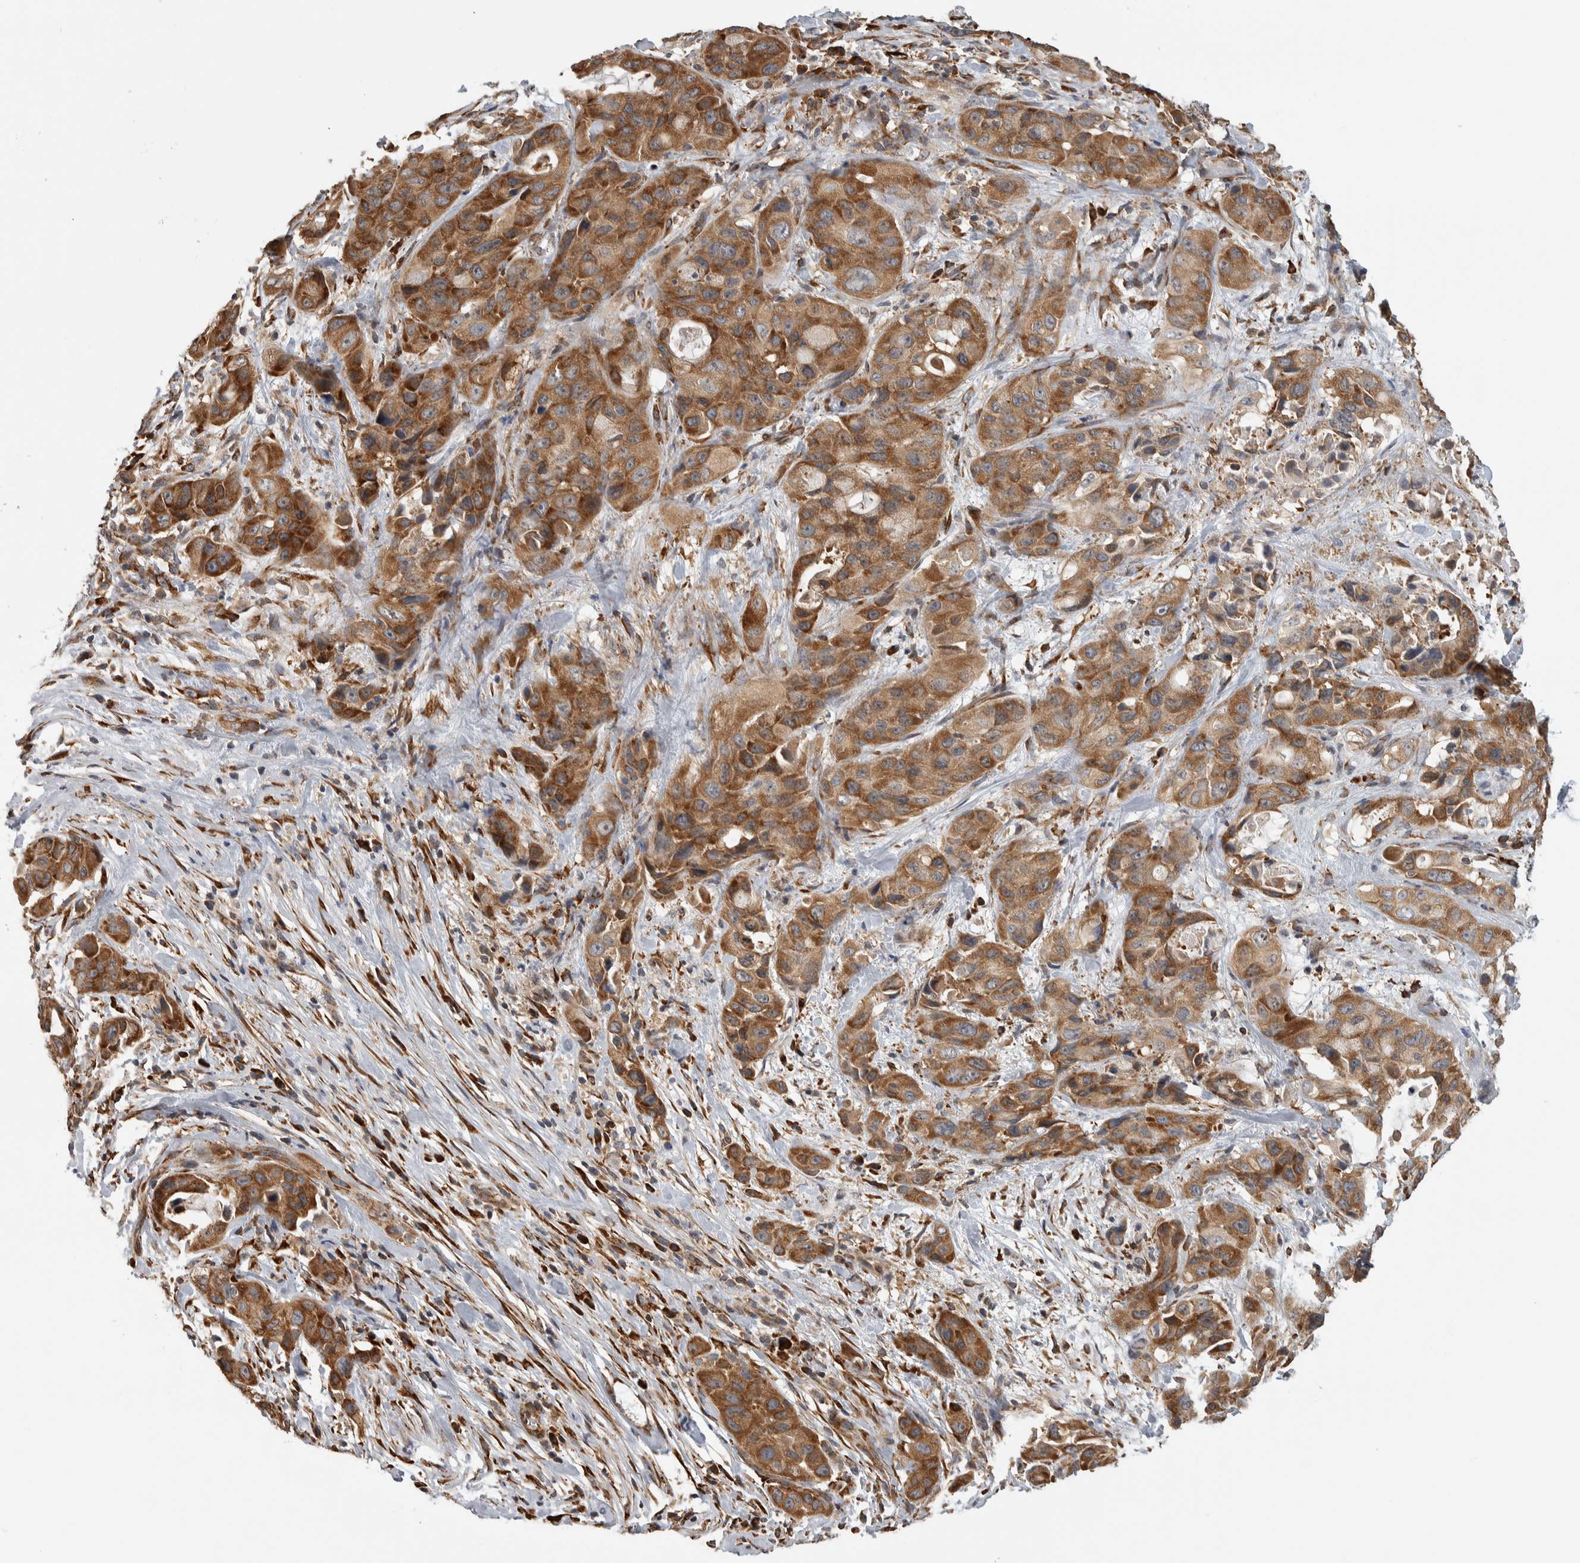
{"staining": {"intensity": "moderate", "quantity": ">75%", "location": "cytoplasmic/membranous"}, "tissue": "pancreatic cancer", "cell_type": "Tumor cells", "image_type": "cancer", "snomed": [{"axis": "morphology", "description": "Adenocarcinoma, NOS"}, {"axis": "topography", "description": "Pancreas"}], "caption": "The photomicrograph exhibits immunohistochemical staining of pancreatic cancer (adenocarcinoma). There is moderate cytoplasmic/membranous positivity is seen in about >75% of tumor cells.", "gene": "EIF3H", "patient": {"sex": "male", "age": 53}}